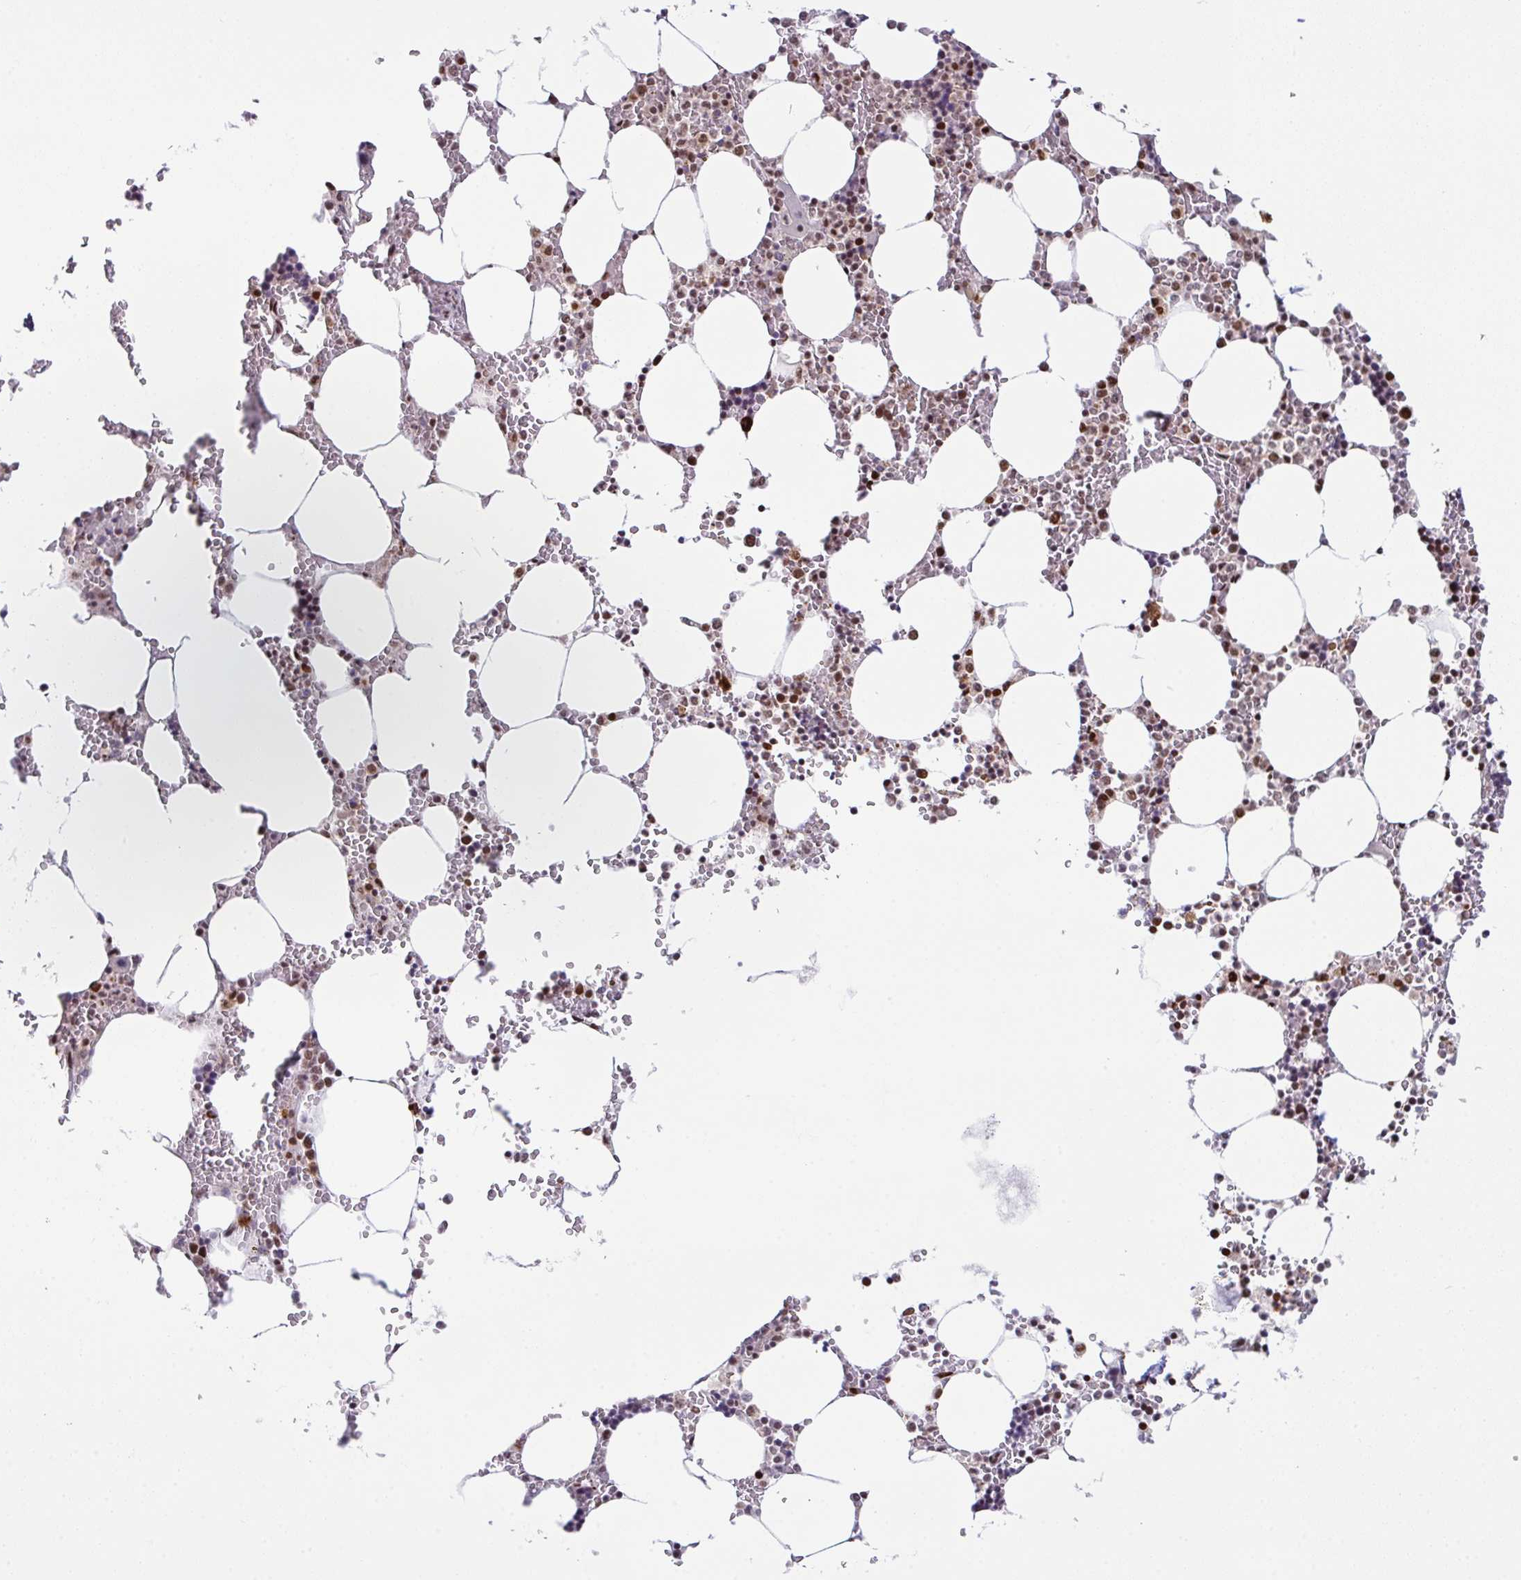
{"staining": {"intensity": "strong", "quantity": "25%-75%", "location": "nuclear"}, "tissue": "bone marrow", "cell_type": "Hematopoietic cells", "image_type": "normal", "snomed": [{"axis": "morphology", "description": "Normal tissue, NOS"}, {"axis": "topography", "description": "Bone marrow"}], "caption": "Immunohistochemical staining of unremarkable bone marrow exhibits strong nuclear protein staining in about 25%-75% of hematopoietic cells. Immunohistochemistry (ihc) stains the protein in brown and the nuclei are stained blue.", "gene": "CLP1", "patient": {"sex": "male", "age": 64}}